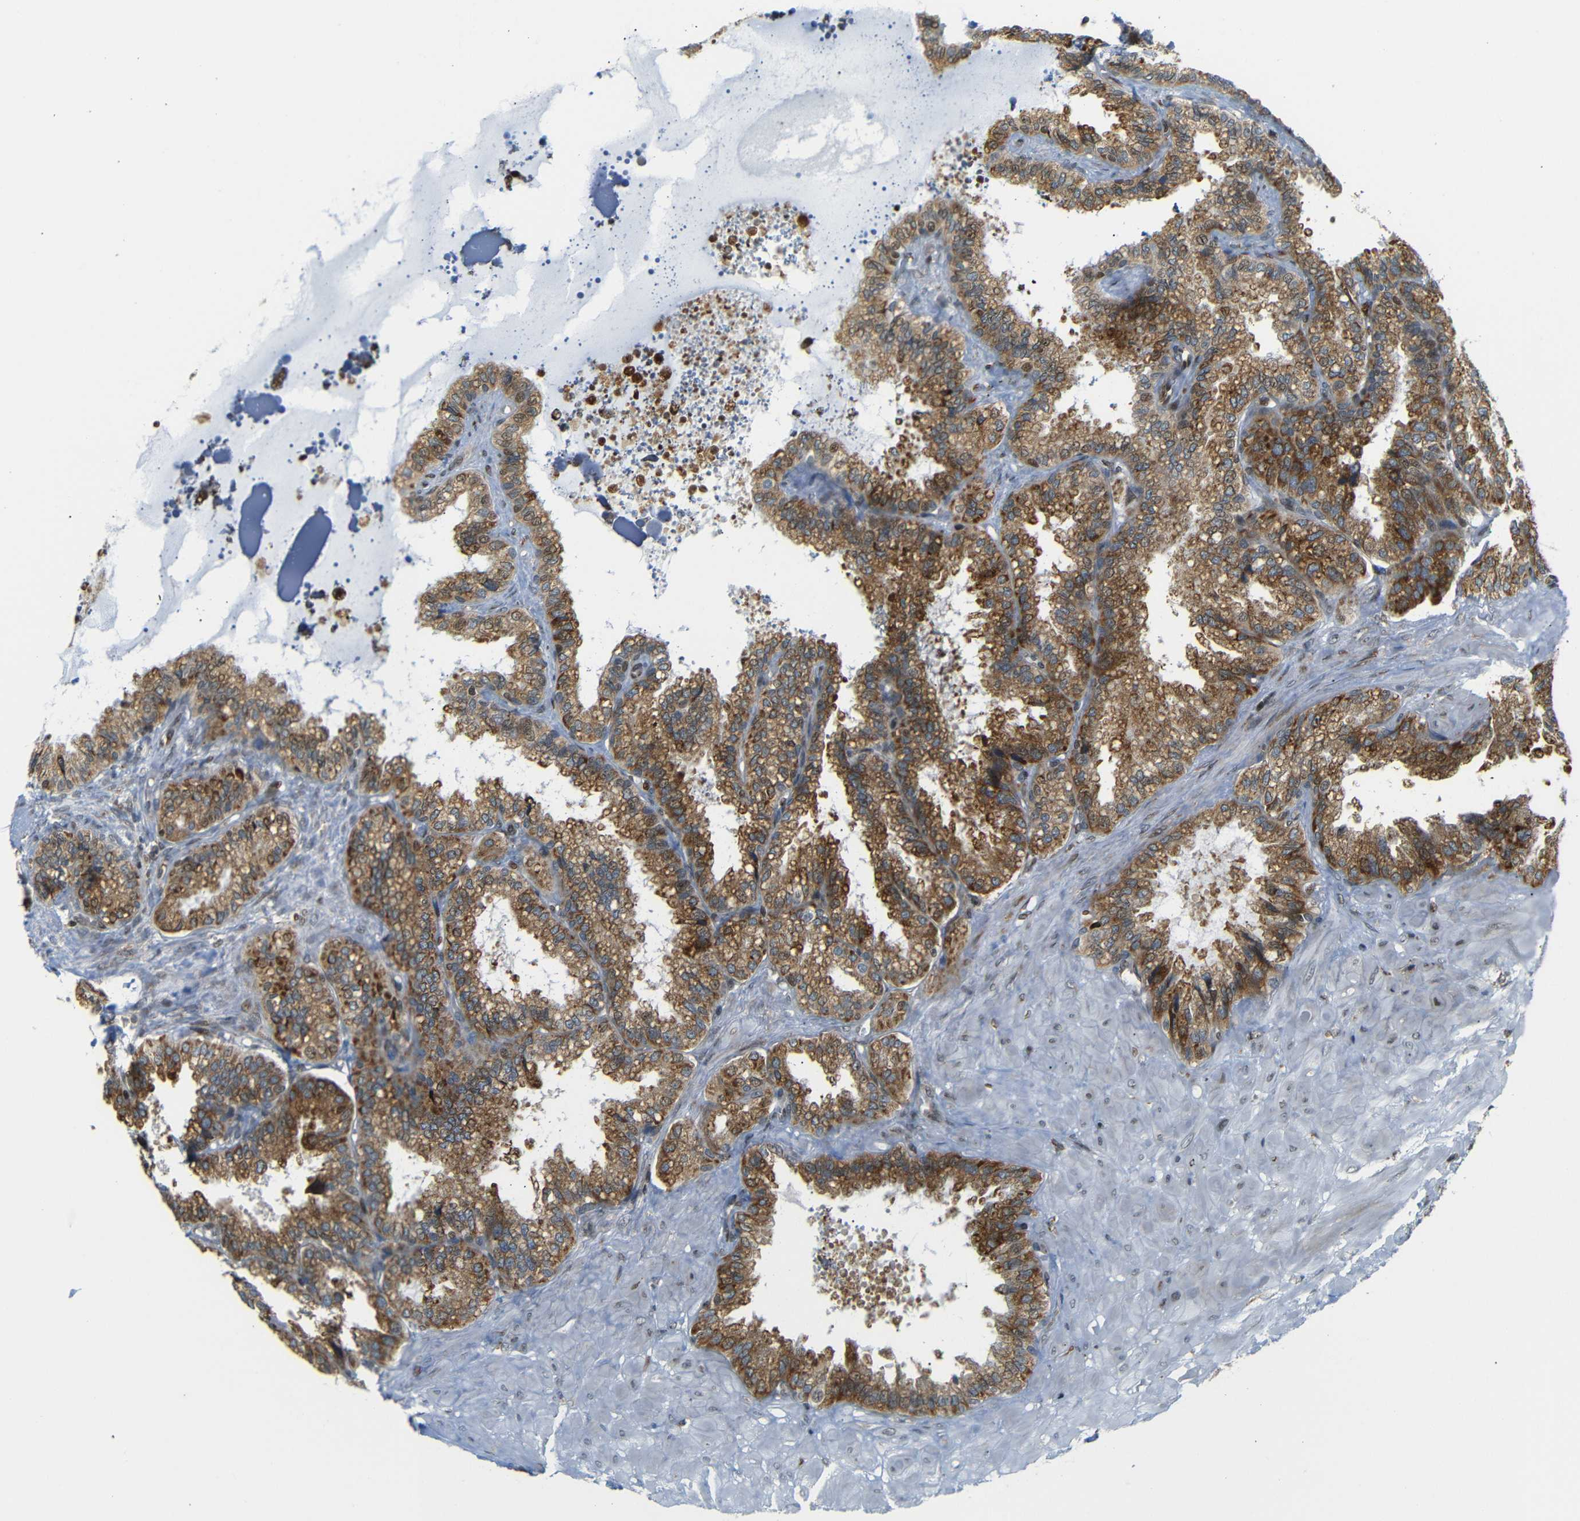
{"staining": {"intensity": "moderate", "quantity": ">75%", "location": "cytoplasmic/membranous"}, "tissue": "seminal vesicle", "cell_type": "Glandular cells", "image_type": "normal", "snomed": [{"axis": "morphology", "description": "Normal tissue, NOS"}, {"axis": "topography", "description": "Seminal veicle"}], "caption": "Immunohistochemistry (IHC) photomicrograph of unremarkable seminal vesicle: human seminal vesicle stained using immunohistochemistry (IHC) exhibits medium levels of moderate protein expression localized specifically in the cytoplasmic/membranous of glandular cells, appearing as a cytoplasmic/membranous brown color.", "gene": "SPCS2", "patient": {"sex": "male", "age": 46}}